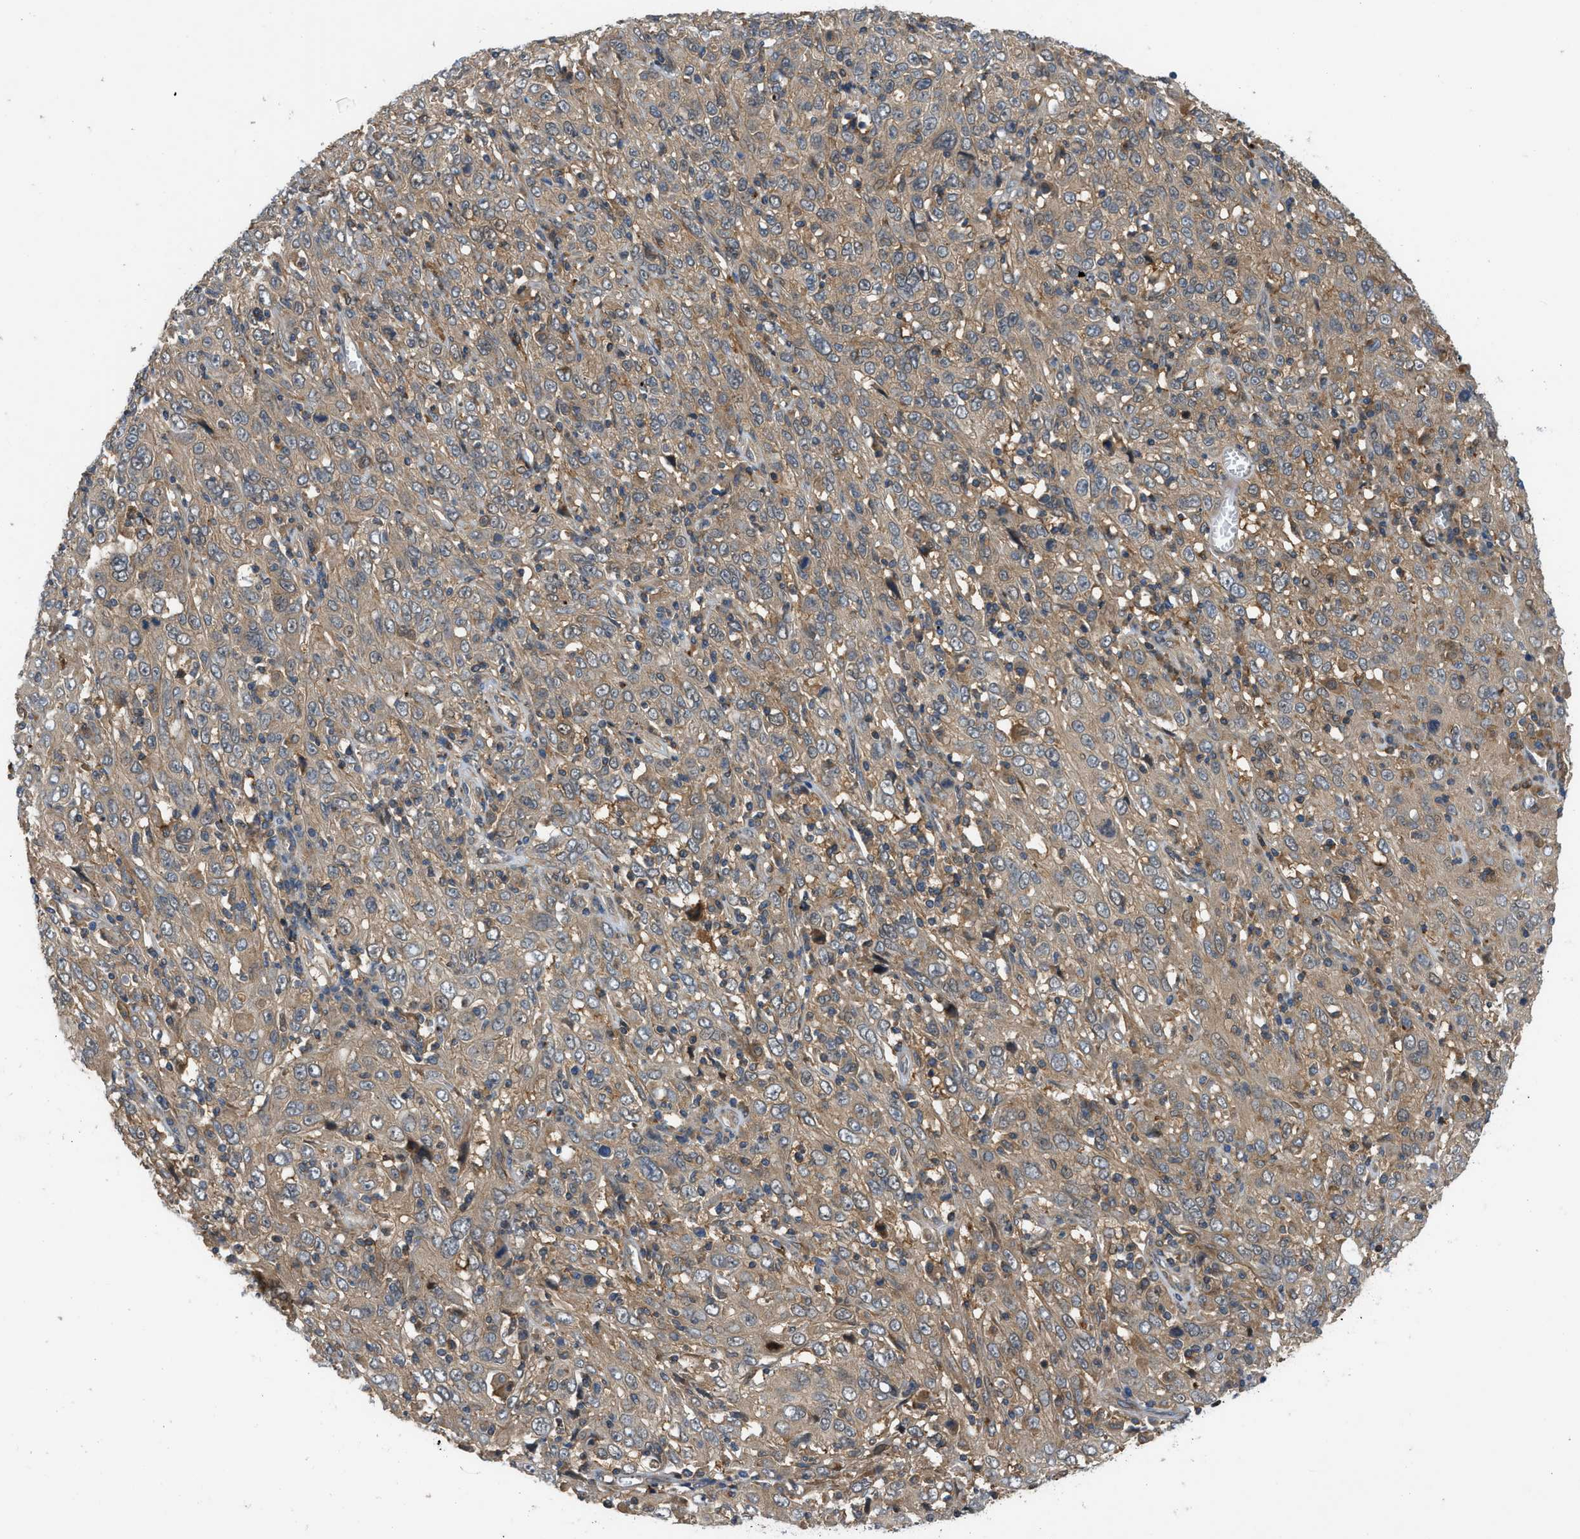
{"staining": {"intensity": "moderate", "quantity": ">75%", "location": "cytoplasmic/membranous"}, "tissue": "cervical cancer", "cell_type": "Tumor cells", "image_type": "cancer", "snomed": [{"axis": "morphology", "description": "Squamous cell carcinoma, NOS"}, {"axis": "topography", "description": "Cervix"}], "caption": "The immunohistochemical stain highlights moderate cytoplasmic/membranous positivity in tumor cells of squamous cell carcinoma (cervical) tissue. (DAB IHC, brown staining for protein, blue staining for nuclei).", "gene": "GPR31", "patient": {"sex": "female", "age": 46}}